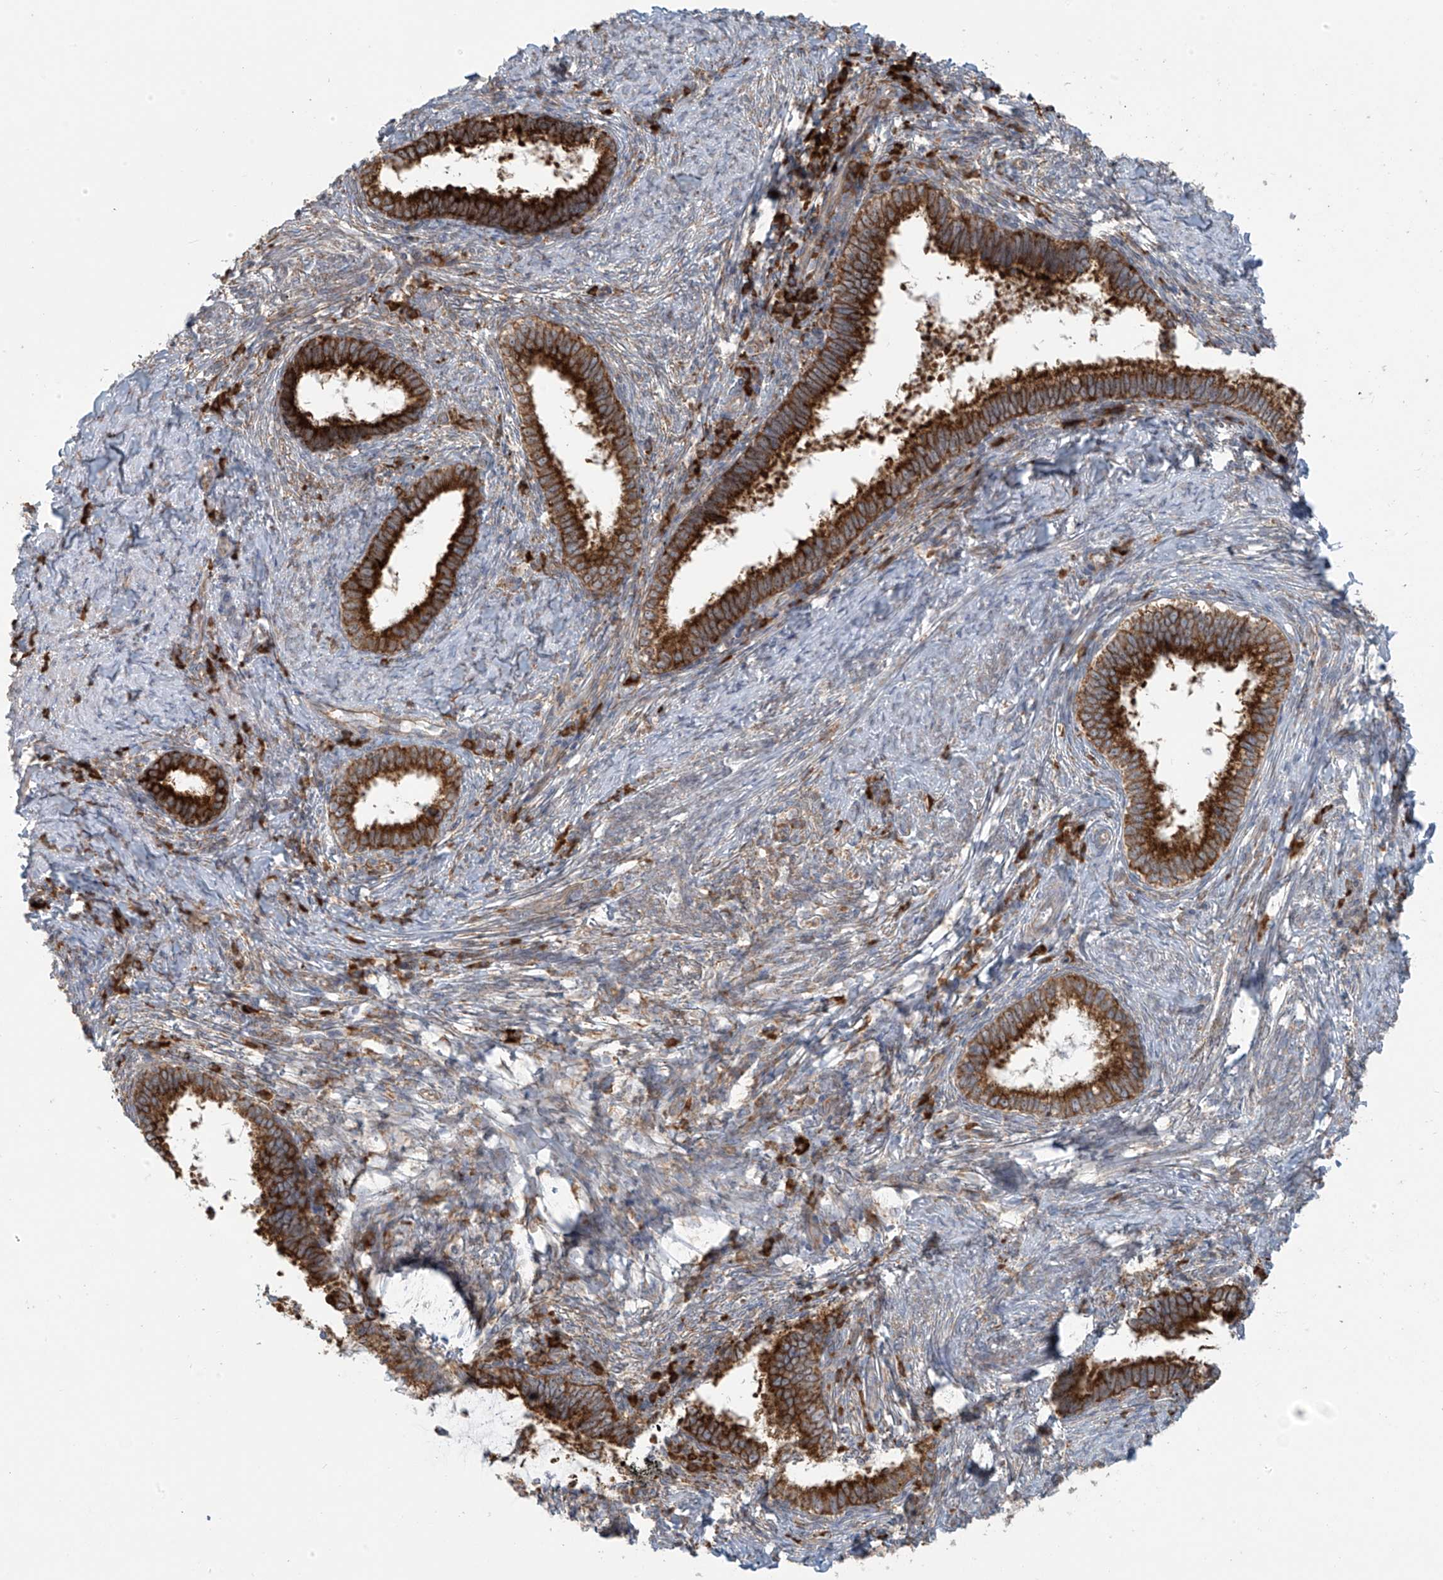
{"staining": {"intensity": "strong", "quantity": ">75%", "location": "cytoplasmic/membranous"}, "tissue": "cervical cancer", "cell_type": "Tumor cells", "image_type": "cancer", "snomed": [{"axis": "morphology", "description": "Adenocarcinoma, NOS"}, {"axis": "topography", "description": "Cervix"}], "caption": "An IHC photomicrograph of neoplastic tissue is shown. Protein staining in brown highlights strong cytoplasmic/membranous positivity in cervical cancer within tumor cells.", "gene": "KATNIP", "patient": {"sex": "female", "age": 36}}